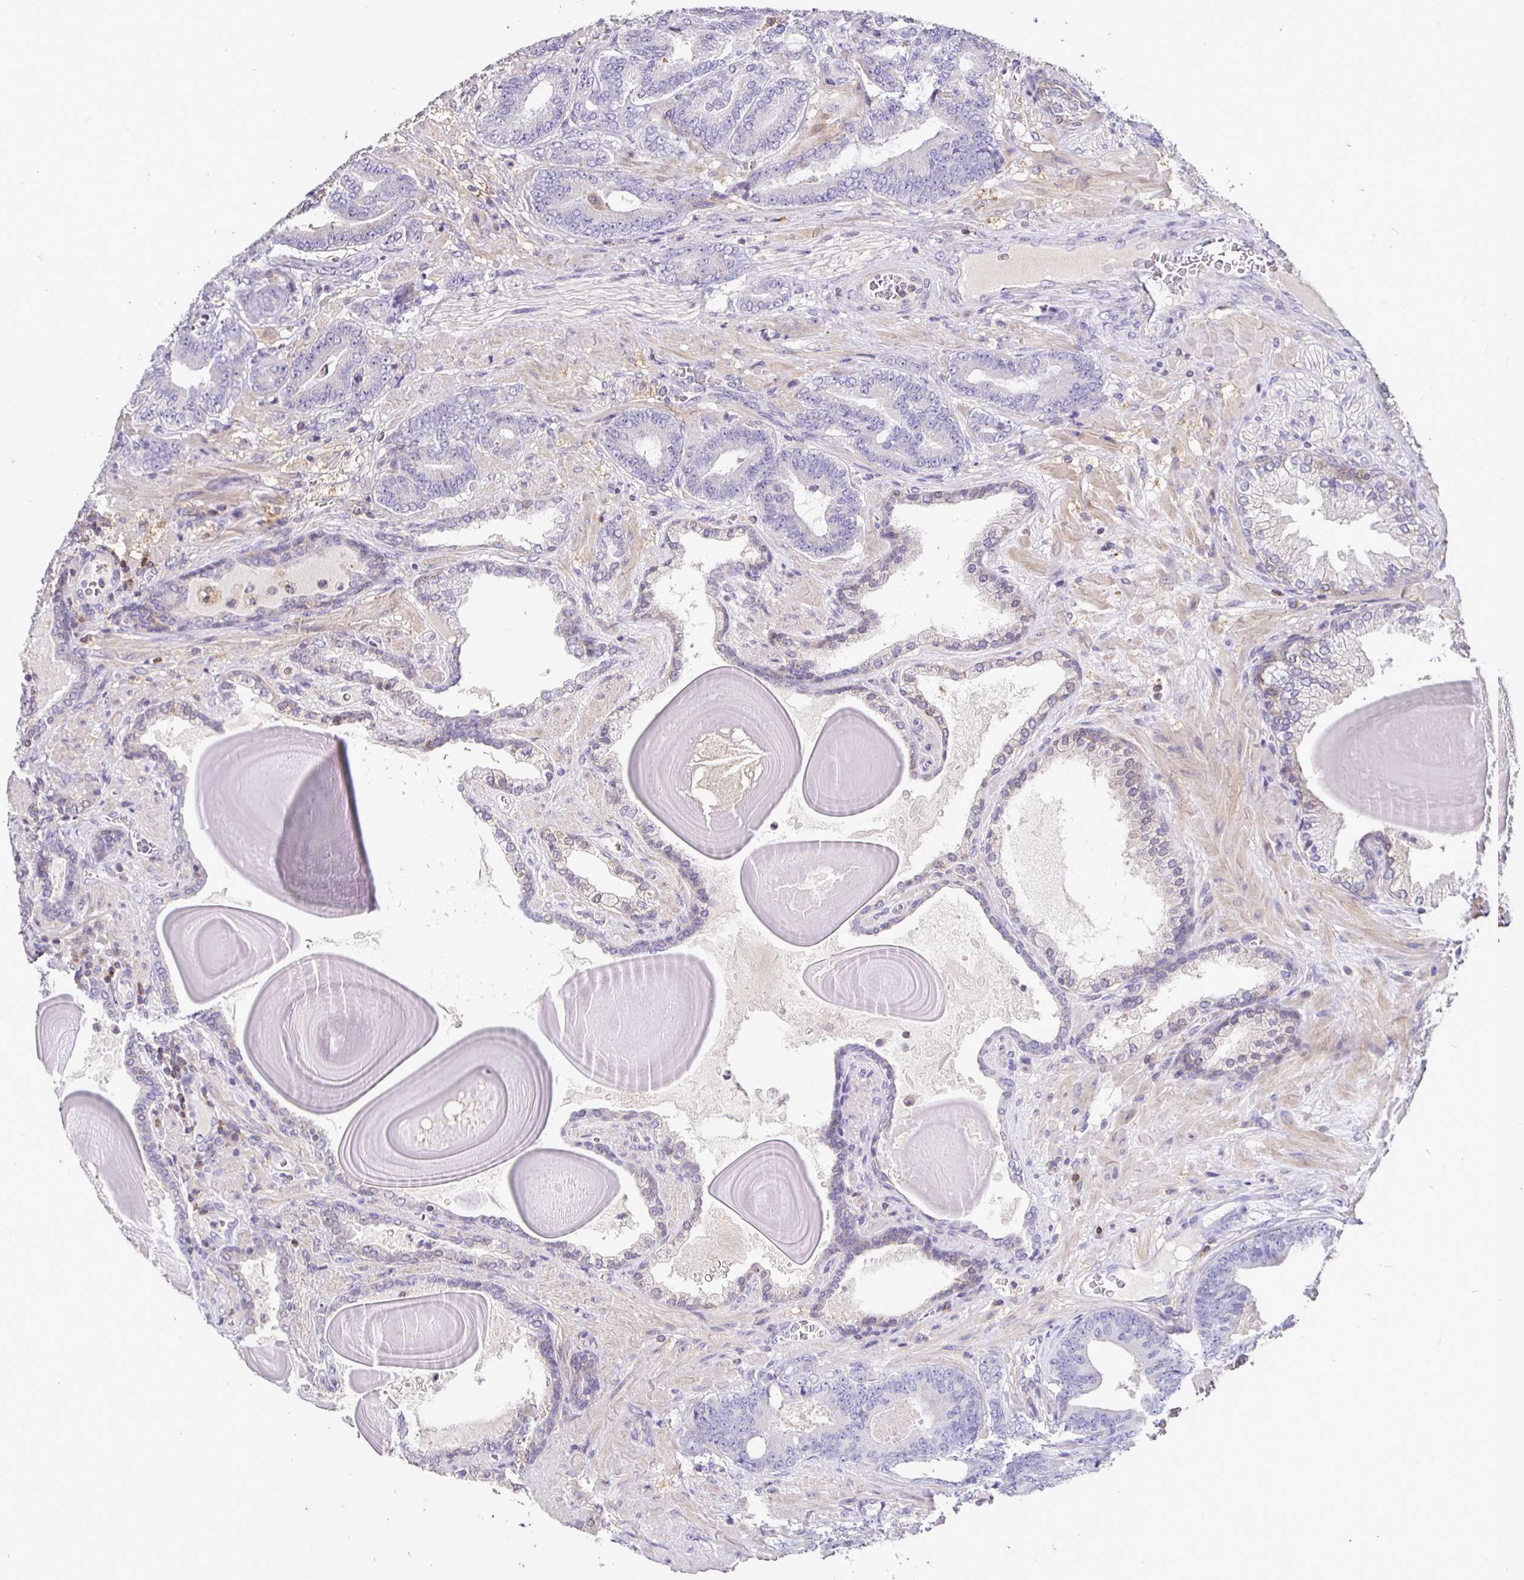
{"staining": {"intensity": "negative", "quantity": "none", "location": "none"}, "tissue": "prostate cancer", "cell_type": "Tumor cells", "image_type": "cancer", "snomed": [{"axis": "morphology", "description": "Adenocarcinoma, High grade"}, {"axis": "topography", "description": "Prostate"}], "caption": "IHC photomicrograph of prostate cancer (adenocarcinoma (high-grade)) stained for a protein (brown), which displays no staining in tumor cells.", "gene": "SHISA4", "patient": {"sex": "male", "age": 62}}